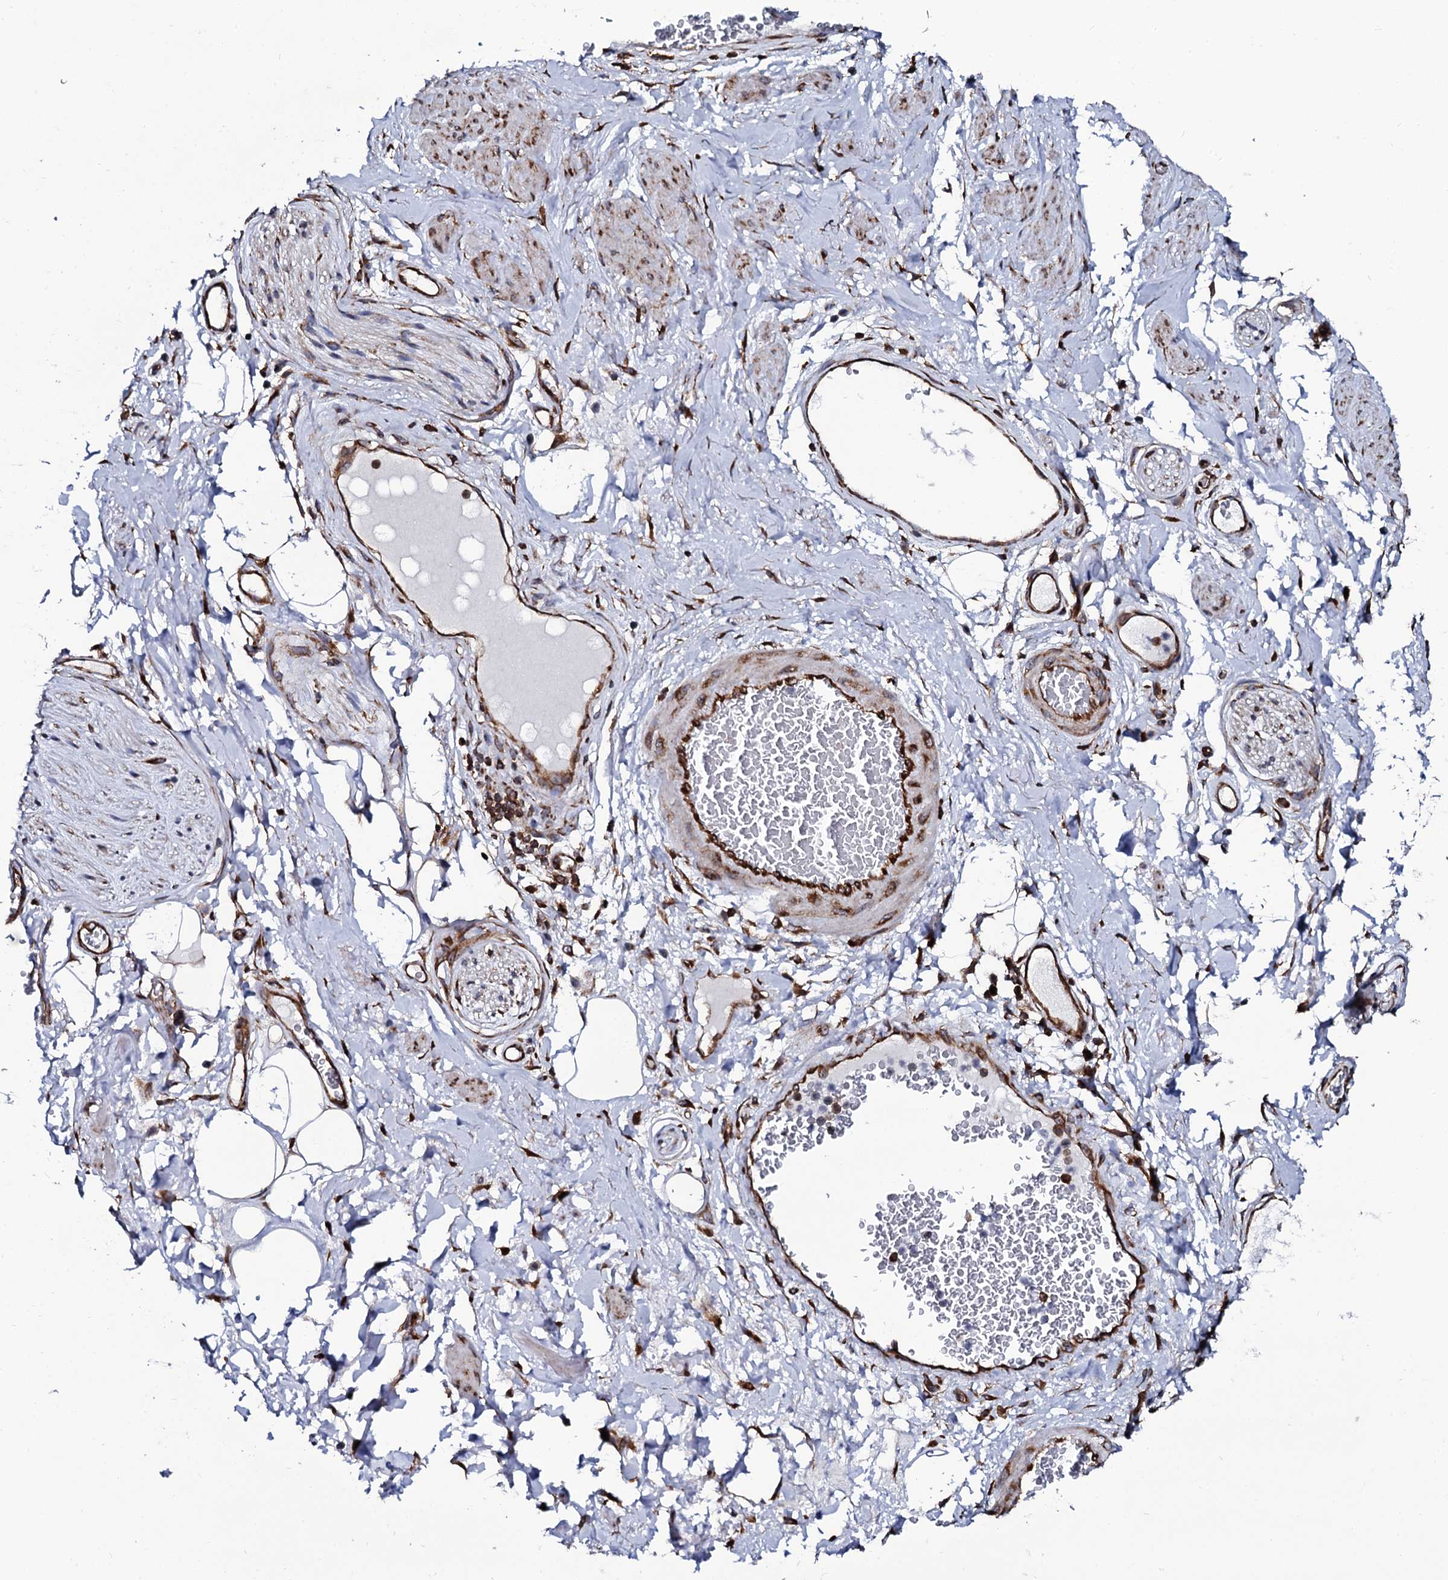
{"staining": {"intensity": "strong", "quantity": ">75%", "location": "cytoplasmic/membranous"}, "tissue": "adipose tissue", "cell_type": "Adipocytes", "image_type": "normal", "snomed": [{"axis": "morphology", "description": "Normal tissue, NOS"}, {"axis": "morphology", "description": "Adenocarcinoma, NOS"}, {"axis": "topography", "description": "Rectum"}, {"axis": "topography", "description": "Vagina"}, {"axis": "topography", "description": "Peripheral nerve tissue"}], "caption": "Adipose tissue stained for a protein displays strong cytoplasmic/membranous positivity in adipocytes. (brown staining indicates protein expression, while blue staining denotes nuclei).", "gene": "SPTY2D1", "patient": {"sex": "female", "age": 71}}